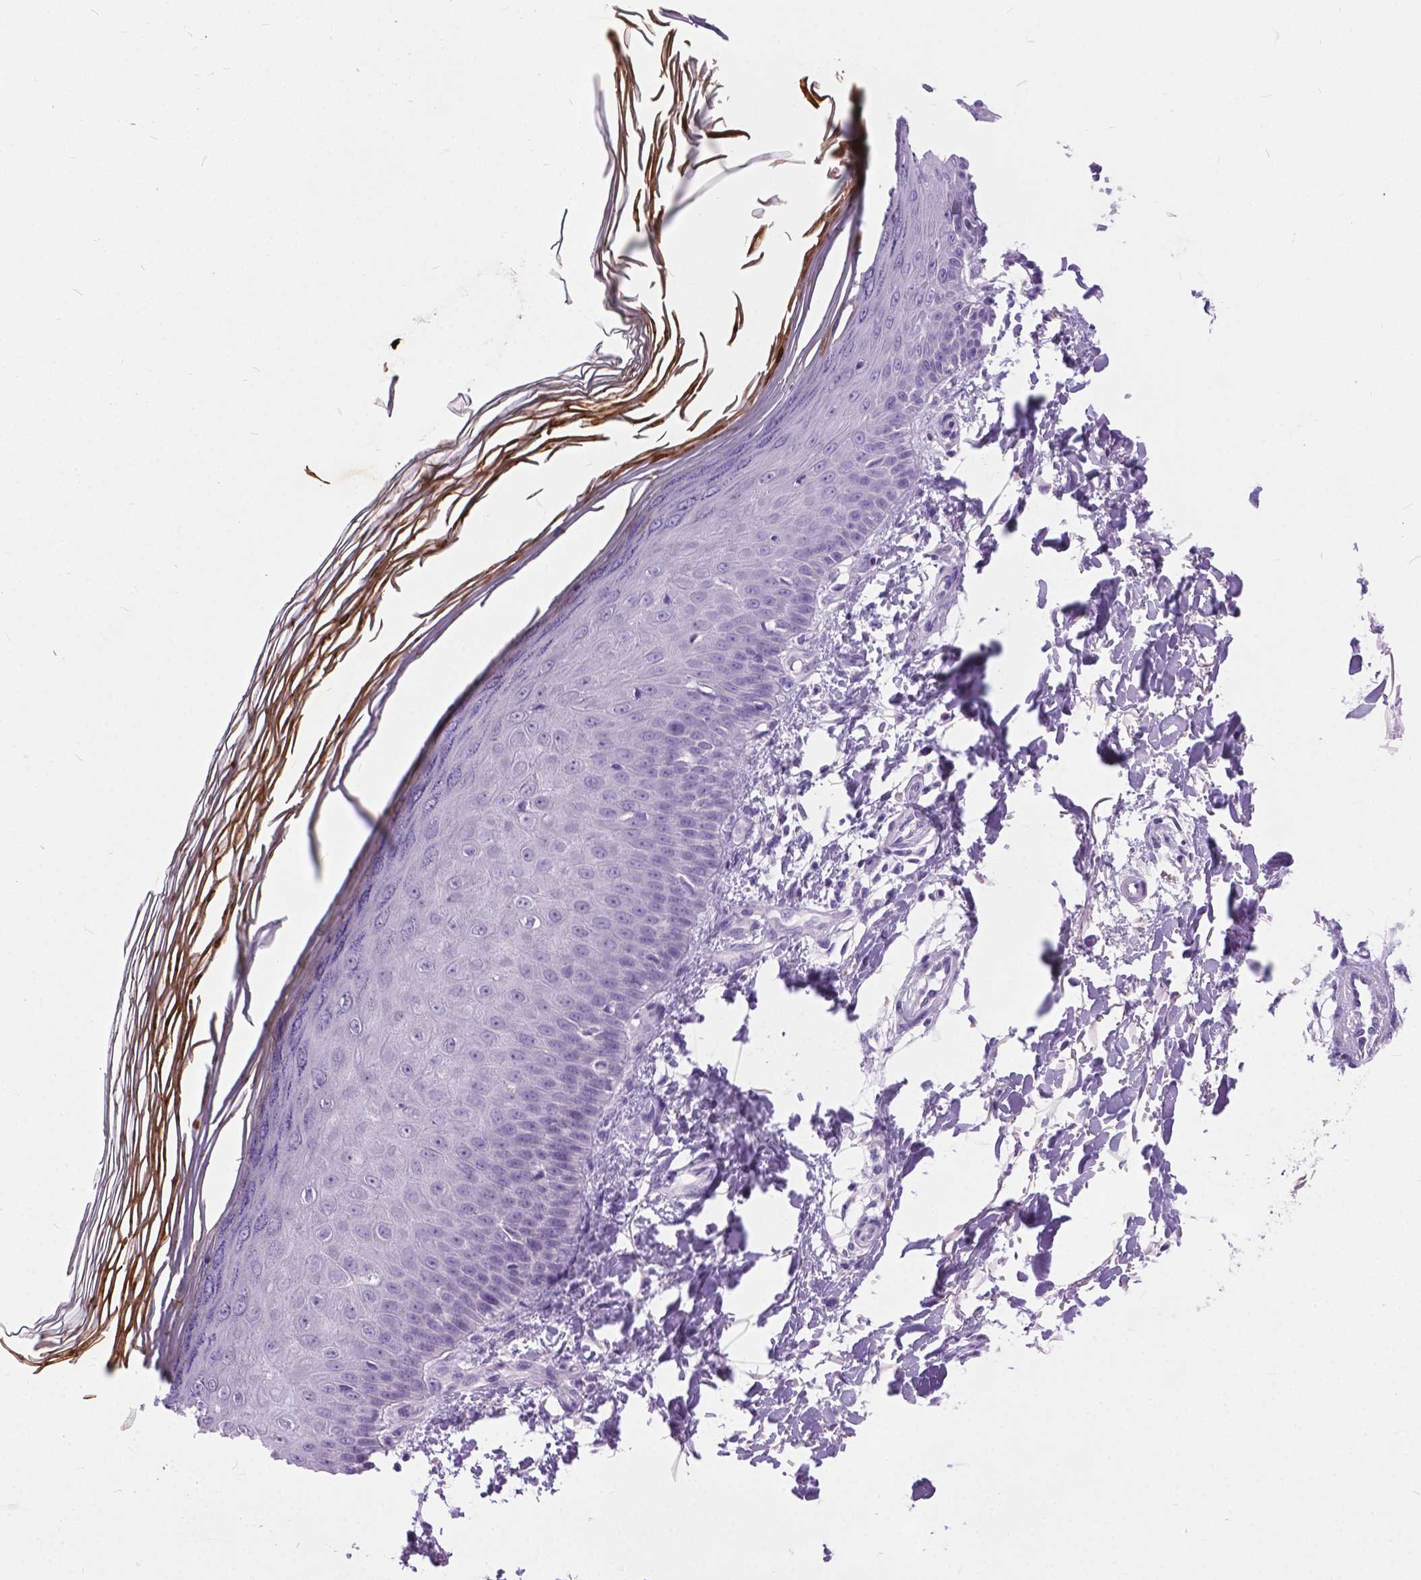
{"staining": {"intensity": "negative", "quantity": "none", "location": "none"}, "tissue": "skin", "cell_type": "Fibroblasts", "image_type": "normal", "snomed": [{"axis": "morphology", "description": "Normal tissue, NOS"}, {"axis": "topography", "description": "Skin"}], "caption": "An immunohistochemistry histopathology image of normal skin is shown. There is no staining in fibroblasts of skin.", "gene": "ARMS2", "patient": {"sex": "female", "age": 62}}